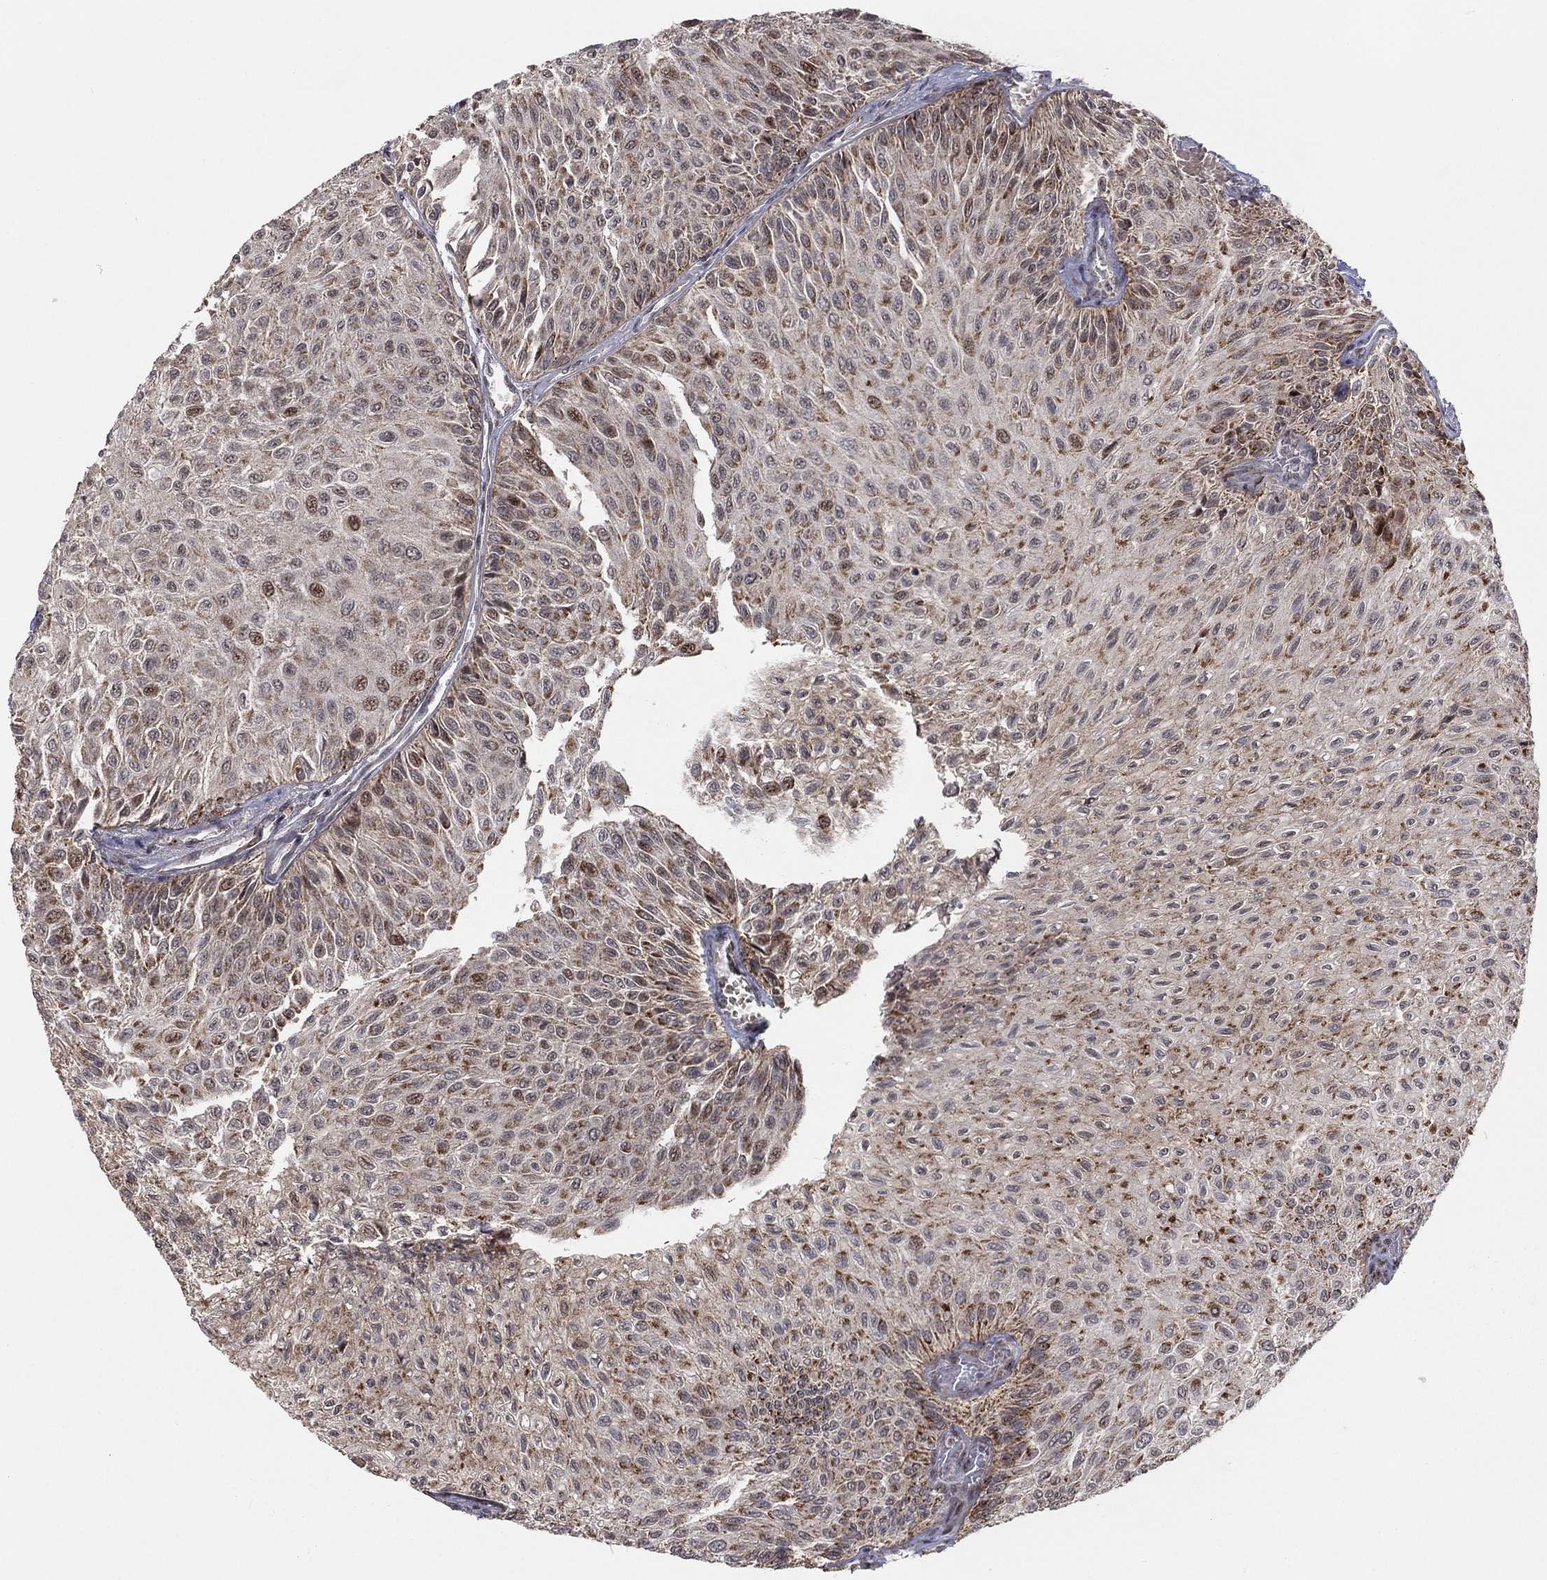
{"staining": {"intensity": "moderate", "quantity": "25%-75%", "location": "cytoplasmic/membranous"}, "tissue": "urothelial cancer", "cell_type": "Tumor cells", "image_type": "cancer", "snomed": [{"axis": "morphology", "description": "Urothelial carcinoma, Low grade"}, {"axis": "topography", "description": "Urinary bladder"}], "caption": "This is an image of IHC staining of urothelial carcinoma (low-grade), which shows moderate expression in the cytoplasmic/membranous of tumor cells.", "gene": "ZNF395", "patient": {"sex": "male", "age": 78}}